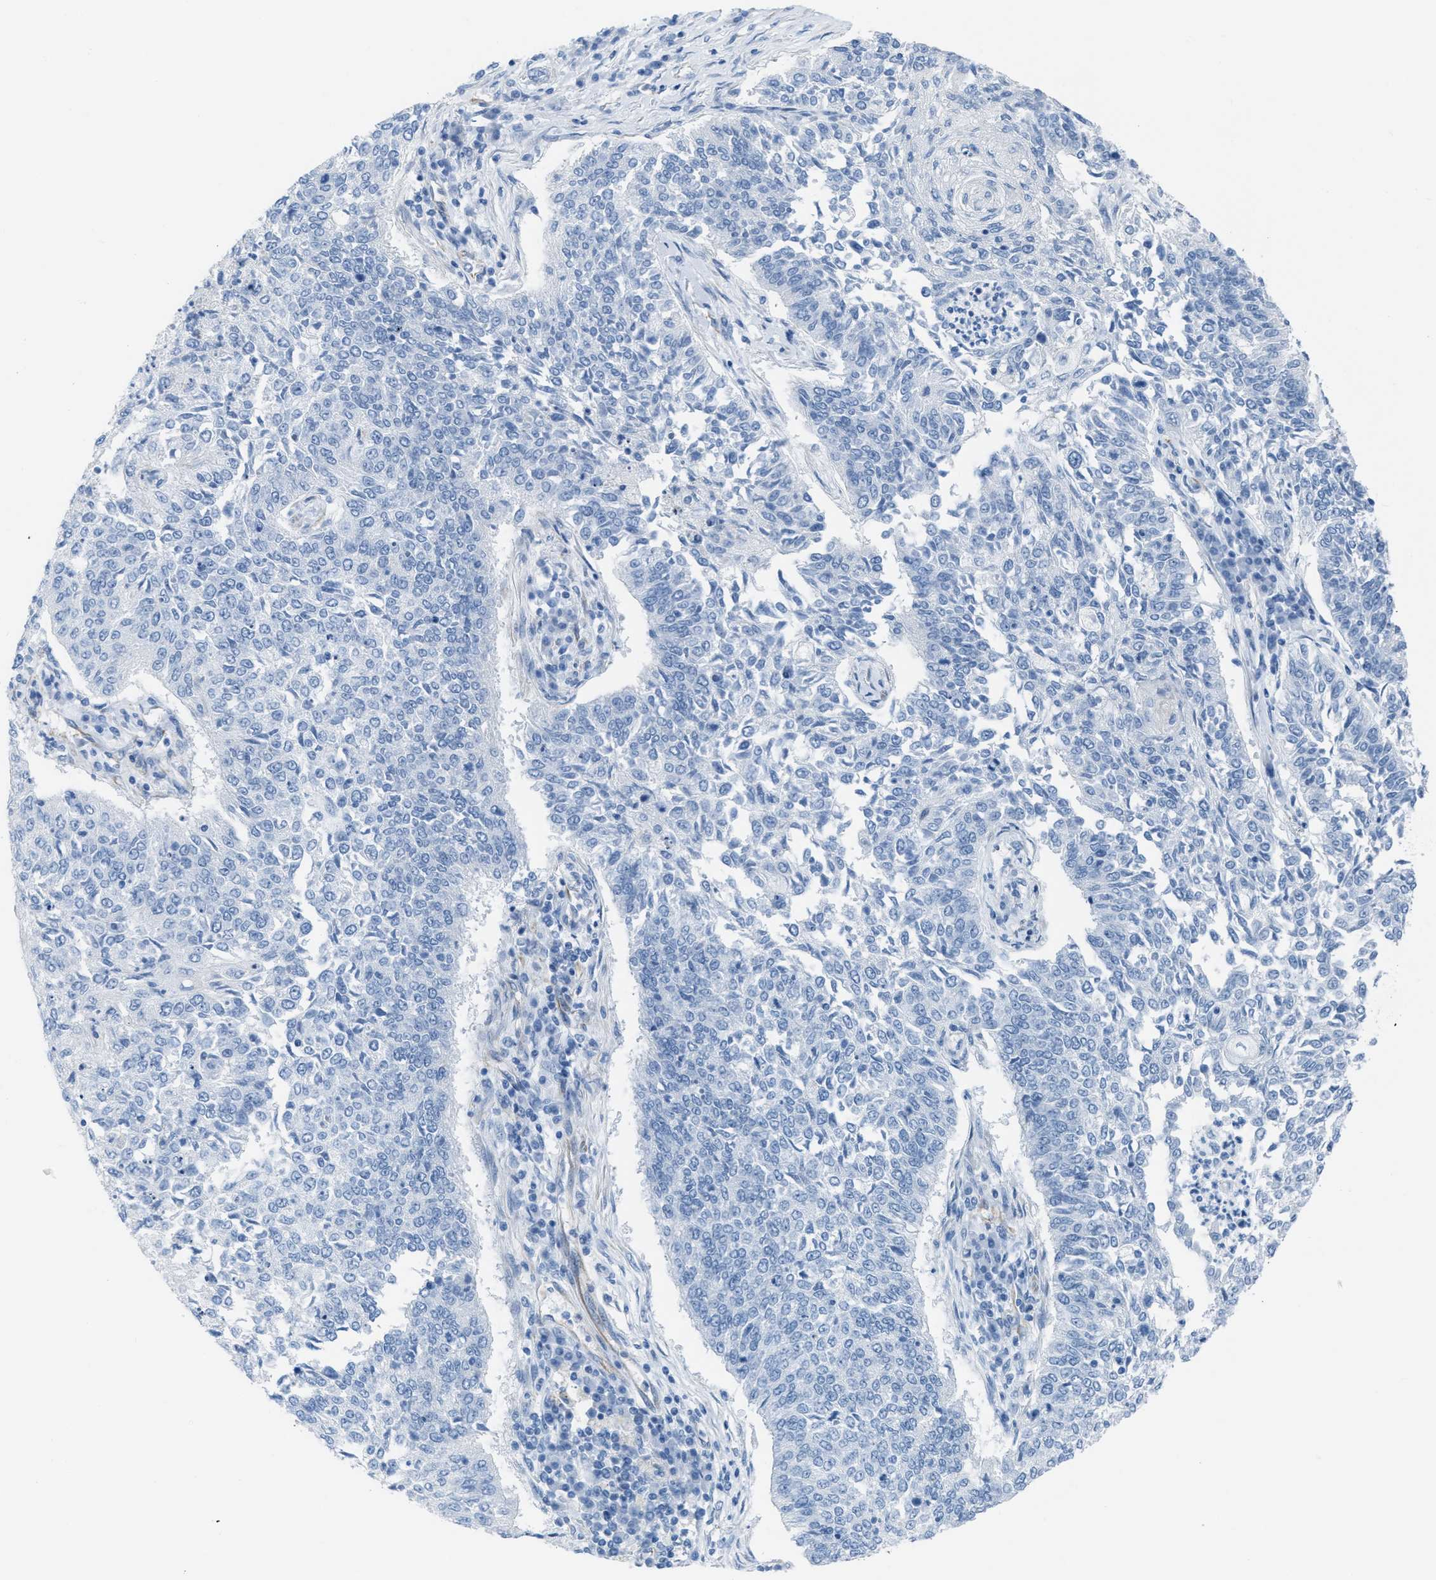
{"staining": {"intensity": "negative", "quantity": "none", "location": "none"}, "tissue": "lung cancer", "cell_type": "Tumor cells", "image_type": "cancer", "snomed": [{"axis": "morphology", "description": "Normal tissue, NOS"}, {"axis": "morphology", "description": "Squamous cell carcinoma, NOS"}, {"axis": "topography", "description": "Cartilage tissue"}, {"axis": "topography", "description": "Bronchus"}, {"axis": "topography", "description": "Lung"}], "caption": "Protein analysis of lung cancer (squamous cell carcinoma) reveals no significant positivity in tumor cells.", "gene": "SLC12A1", "patient": {"sex": "female", "age": 49}}